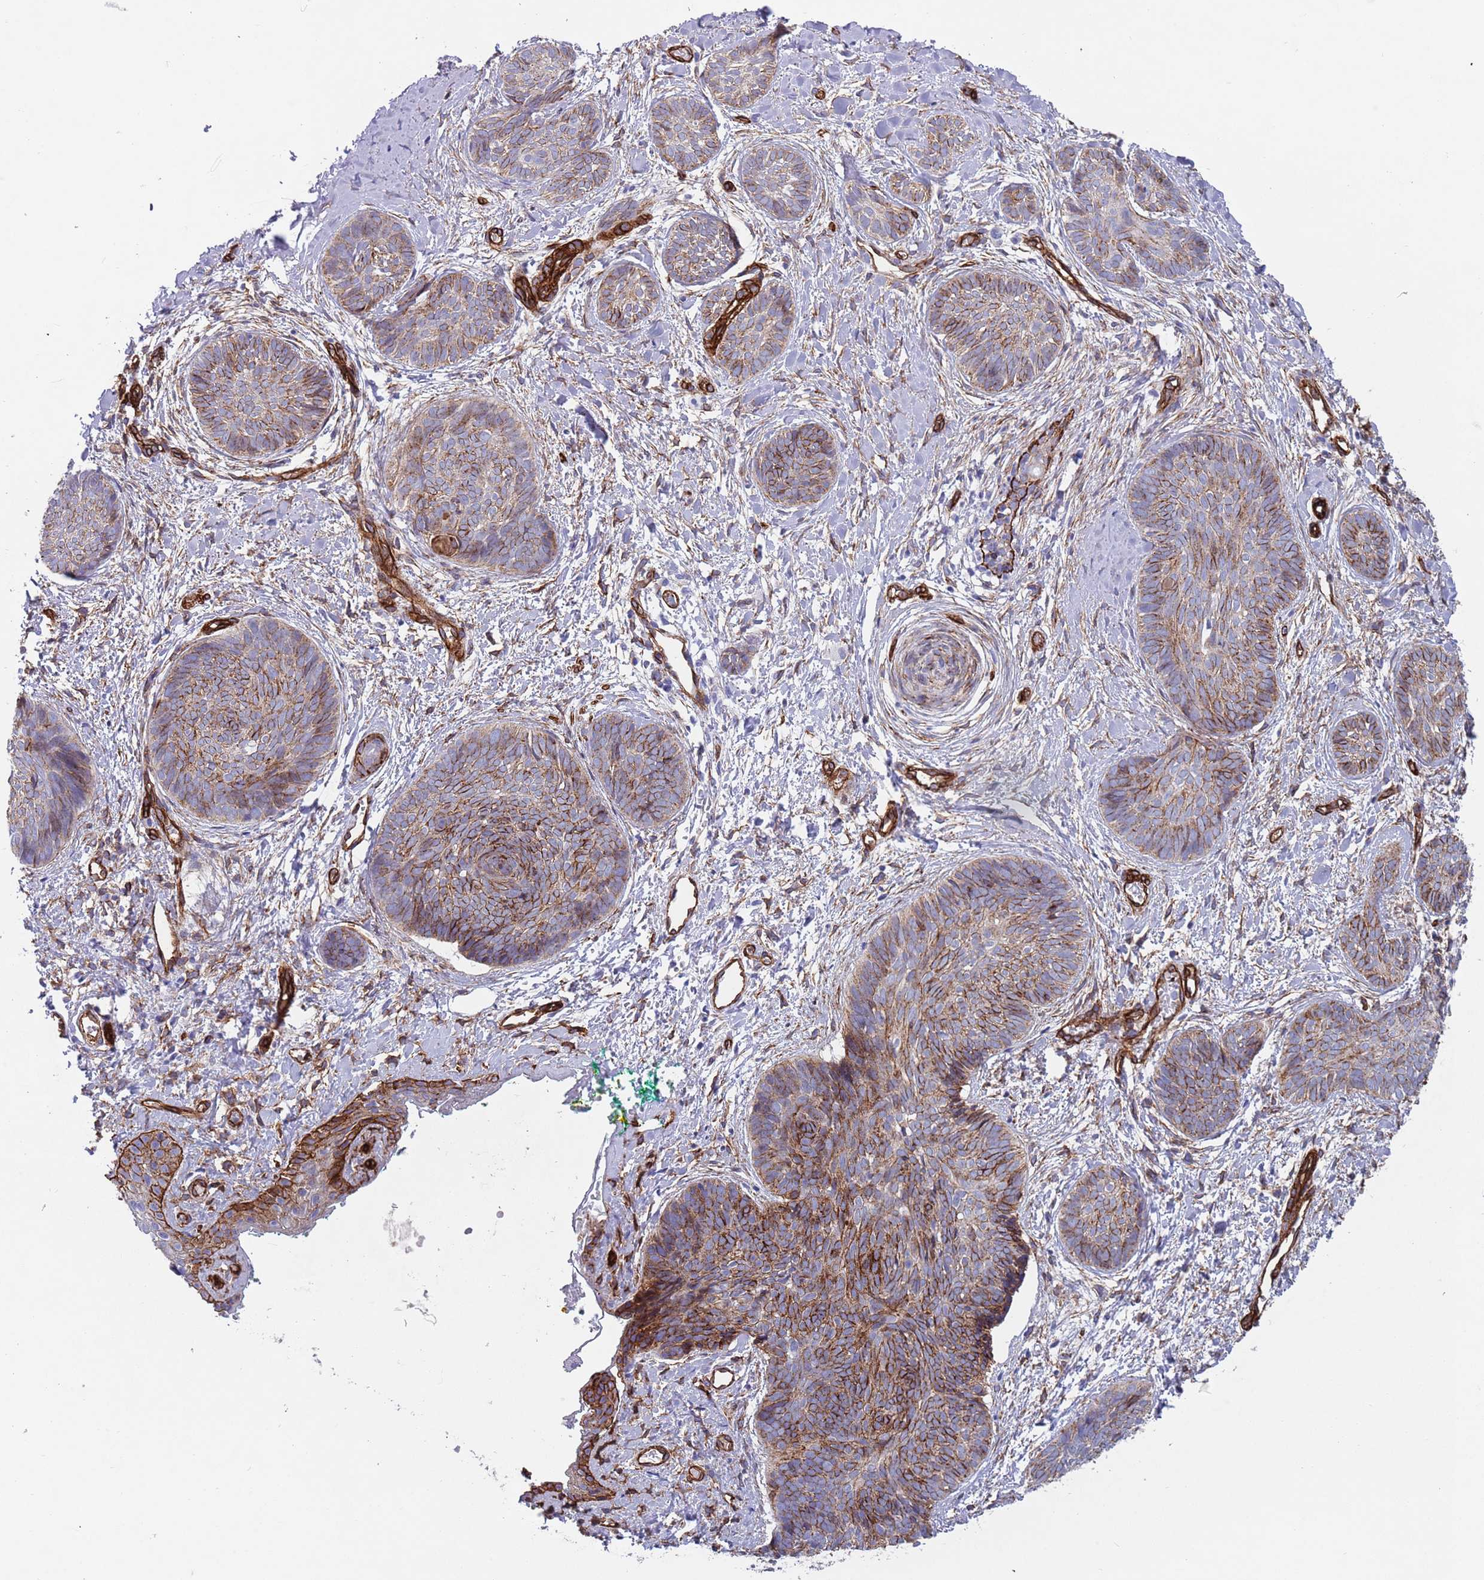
{"staining": {"intensity": "moderate", "quantity": "25%-75%", "location": "cytoplasmic/membranous"}, "tissue": "skin cancer", "cell_type": "Tumor cells", "image_type": "cancer", "snomed": [{"axis": "morphology", "description": "Basal cell carcinoma"}, {"axis": "topography", "description": "Skin"}], "caption": "The histopathology image demonstrates immunohistochemical staining of skin basal cell carcinoma. There is moderate cytoplasmic/membranous positivity is appreciated in approximately 25%-75% of tumor cells.", "gene": "CAV2", "patient": {"sex": "female", "age": 81}}